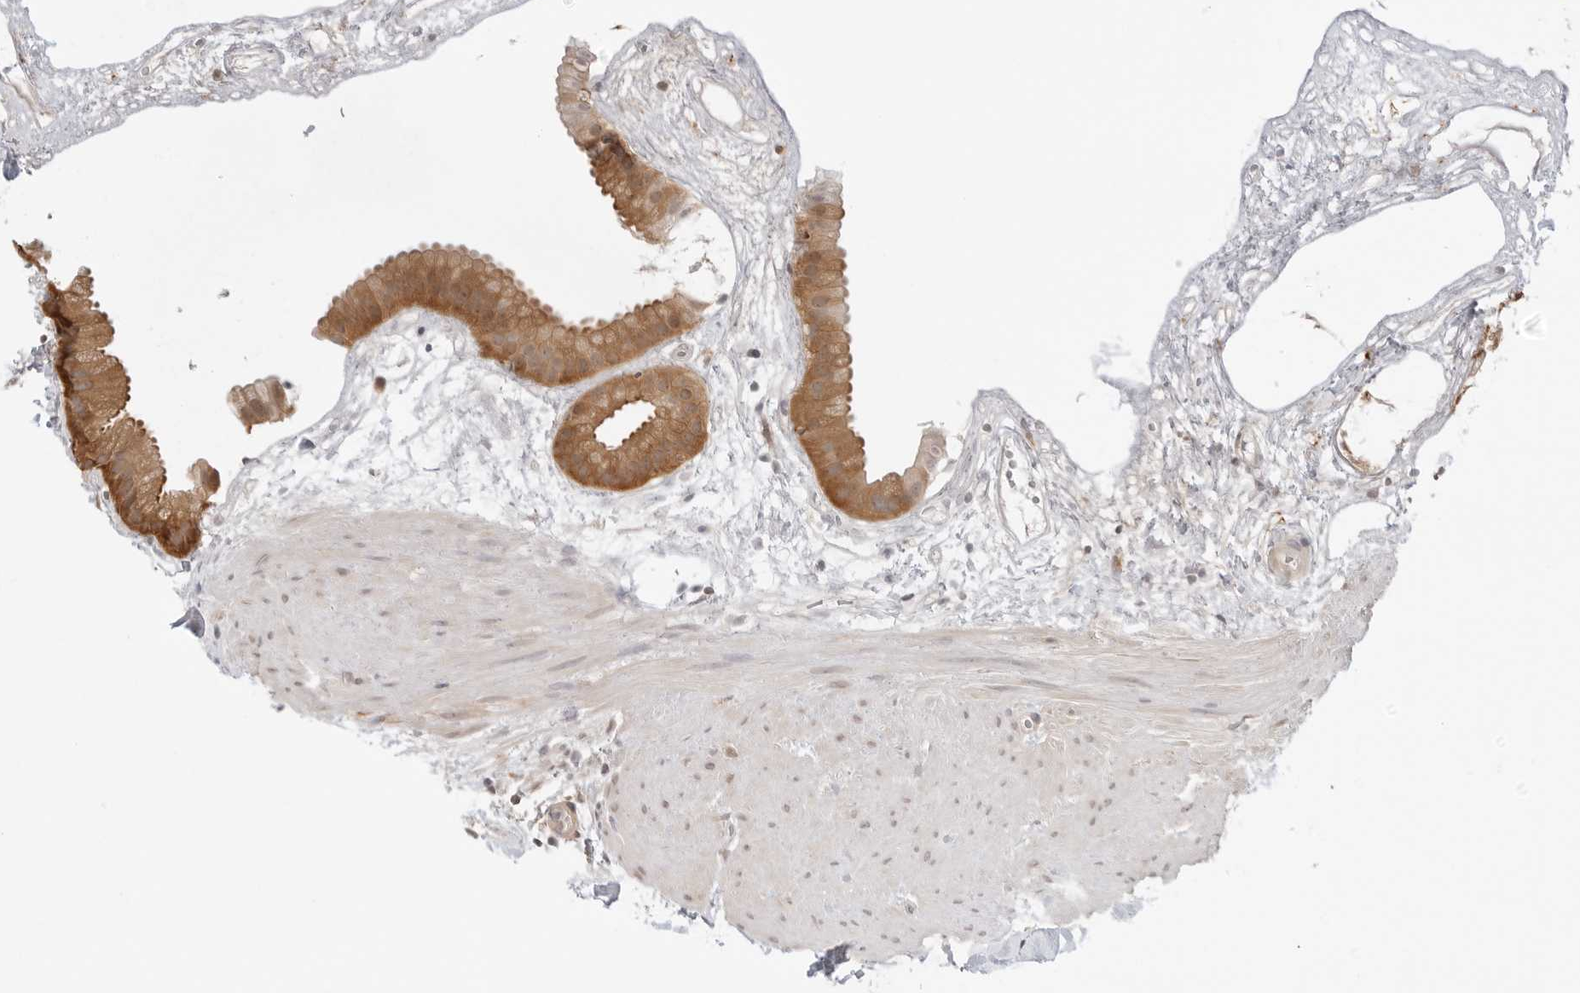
{"staining": {"intensity": "moderate", "quantity": ">75%", "location": "cytoplasmic/membranous"}, "tissue": "gallbladder", "cell_type": "Glandular cells", "image_type": "normal", "snomed": [{"axis": "morphology", "description": "Normal tissue, NOS"}, {"axis": "topography", "description": "Gallbladder"}], "caption": "Immunohistochemical staining of normal human gallbladder shows moderate cytoplasmic/membranous protein positivity in about >75% of glandular cells. (Stains: DAB (3,3'-diaminobenzidine) in brown, nuclei in blue, Microscopy: brightfield microscopy at high magnification).", "gene": "NUDC", "patient": {"sex": "female", "age": 64}}